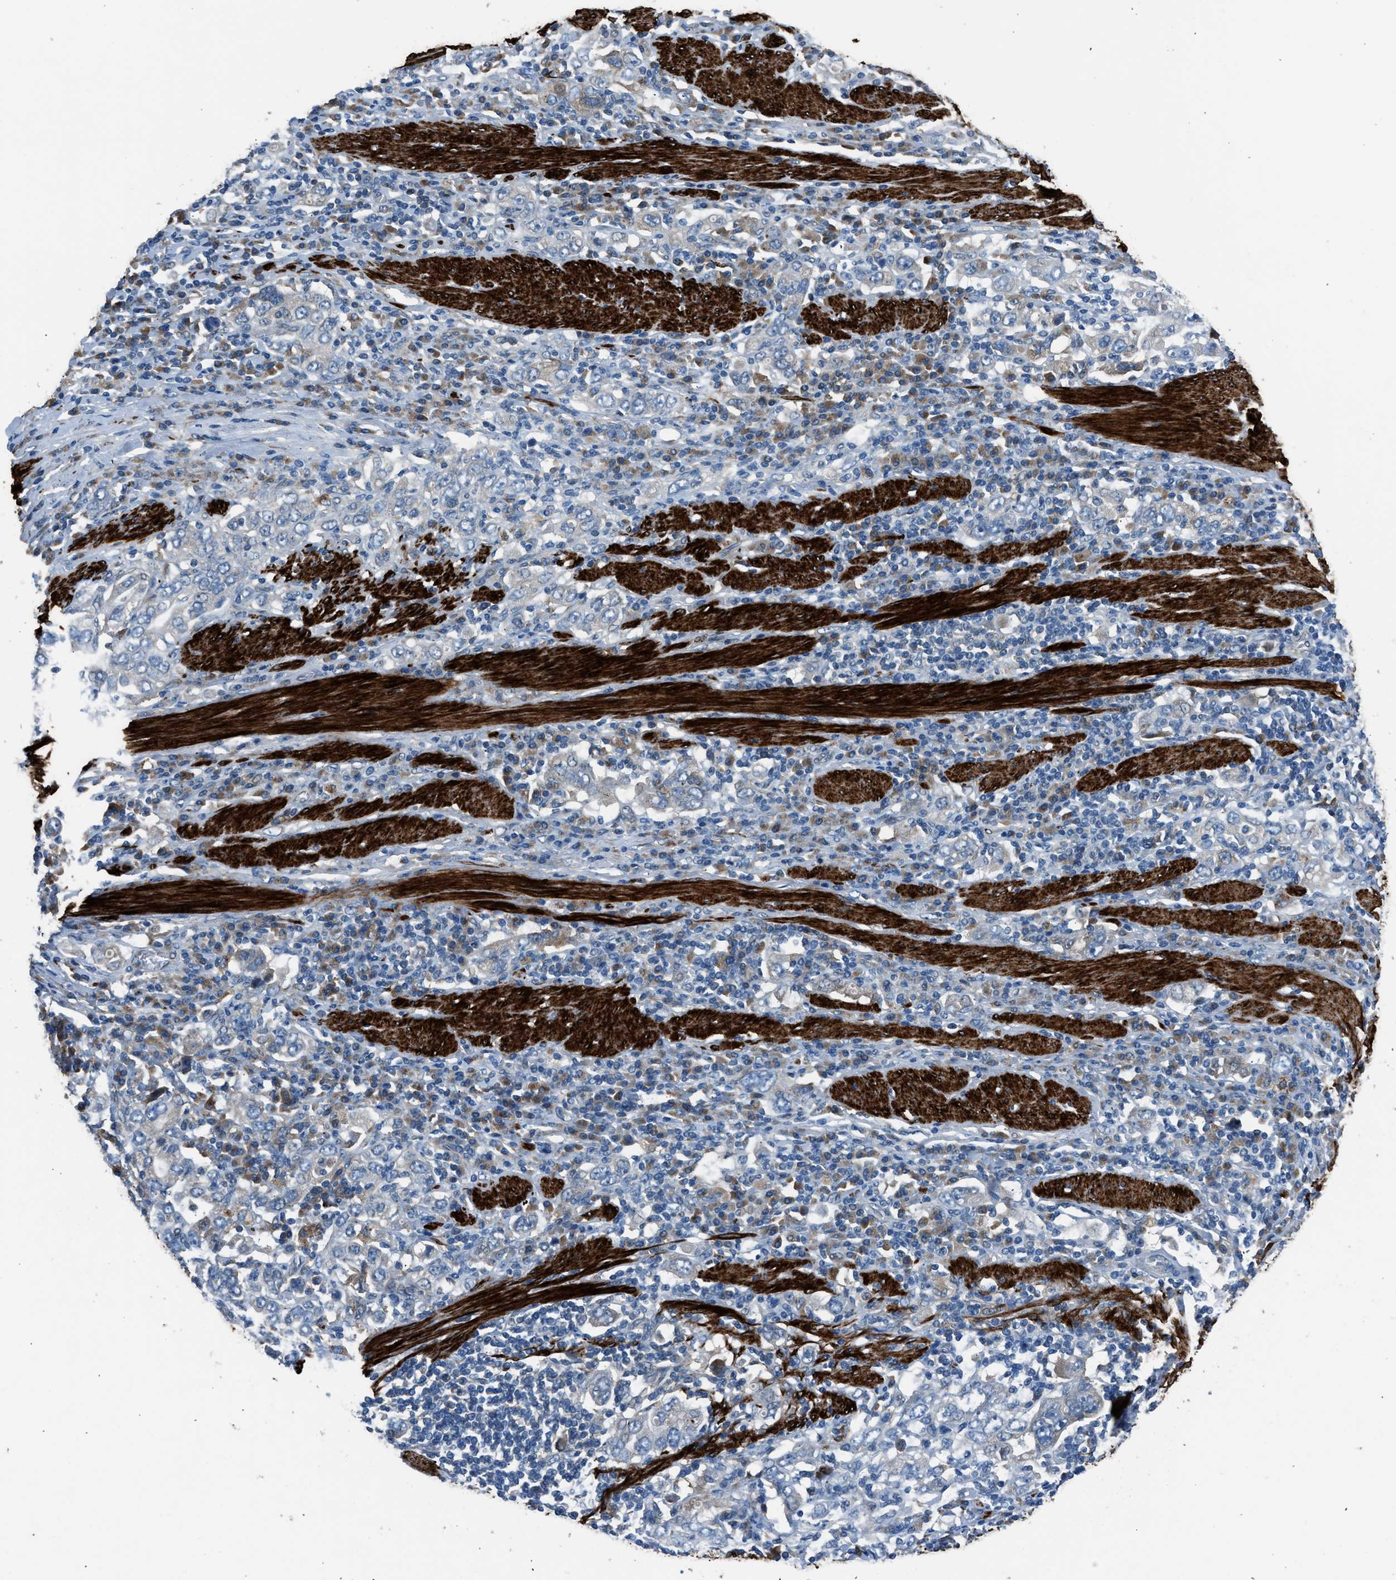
{"staining": {"intensity": "negative", "quantity": "none", "location": "none"}, "tissue": "stomach cancer", "cell_type": "Tumor cells", "image_type": "cancer", "snomed": [{"axis": "morphology", "description": "Adenocarcinoma, NOS"}, {"axis": "topography", "description": "Stomach, upper"}], "caption": "Tumor cells show no significant protein staining in stomach cancer (adenocarcinoma).", "gene": "LMBR1", "patient": {"sex": "male", "age": 62}}